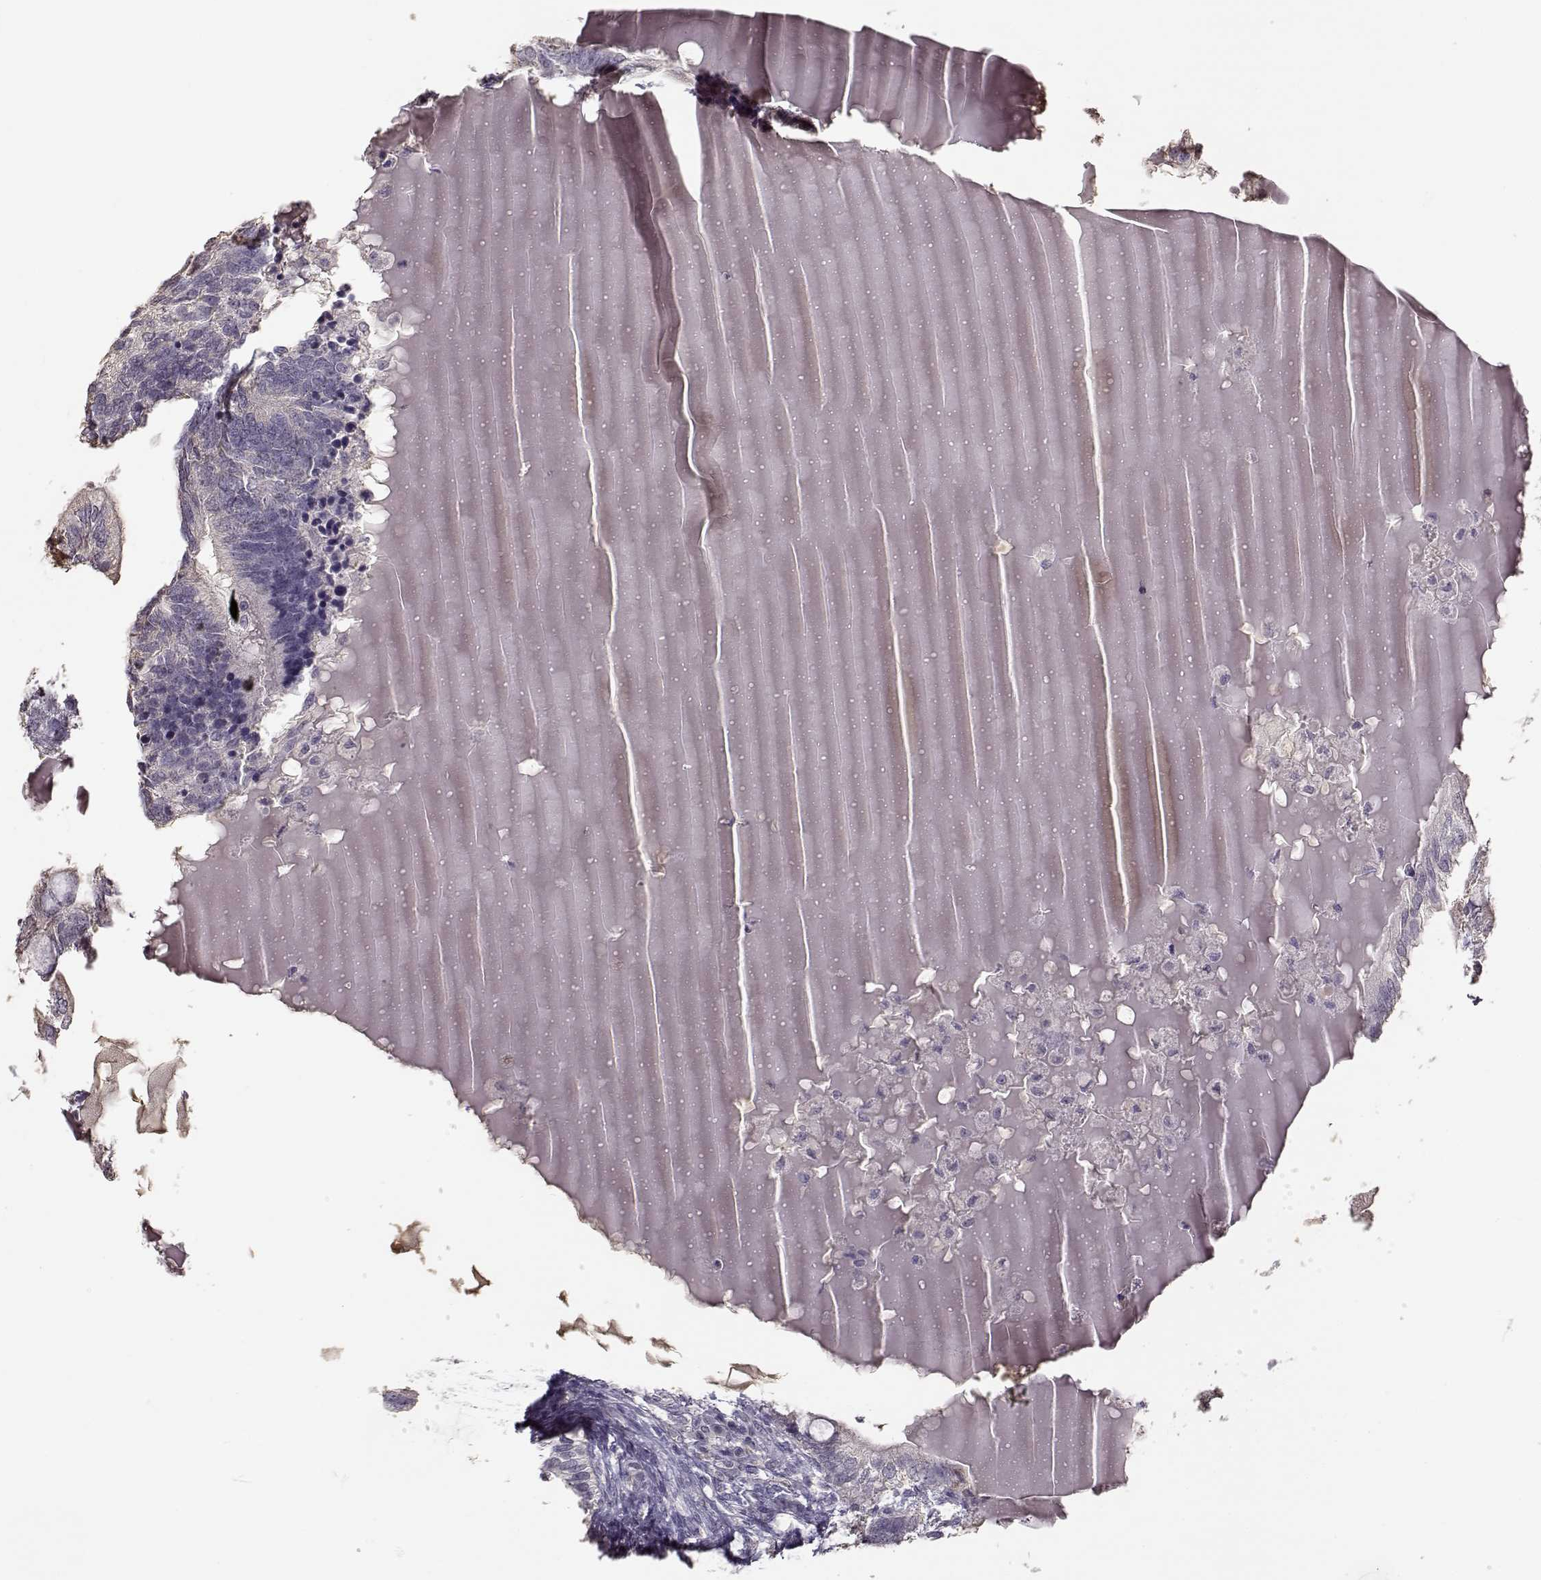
{"staining": {"intensity": "negative", "quantity": "none", "location": "none"}, "tissue": "testis cancer", "cell_type": "Tumor cells", "image_type": "cancer", "snomed": [{"axis": "morphology", "description": "Seminoma, NOS"}, {"axis": "morphology", "description": "Carcinoma, Embryonal, NOS"}, {"axis": "topography", "description": "Testis"}], "caption": "This is an immunohistochemistry photomicrograph of embryonal carcinoma (testis). There is no positivity in tumor cells.", "gene": "UROC1", "patient": {"sex": "male", "age": 41}}